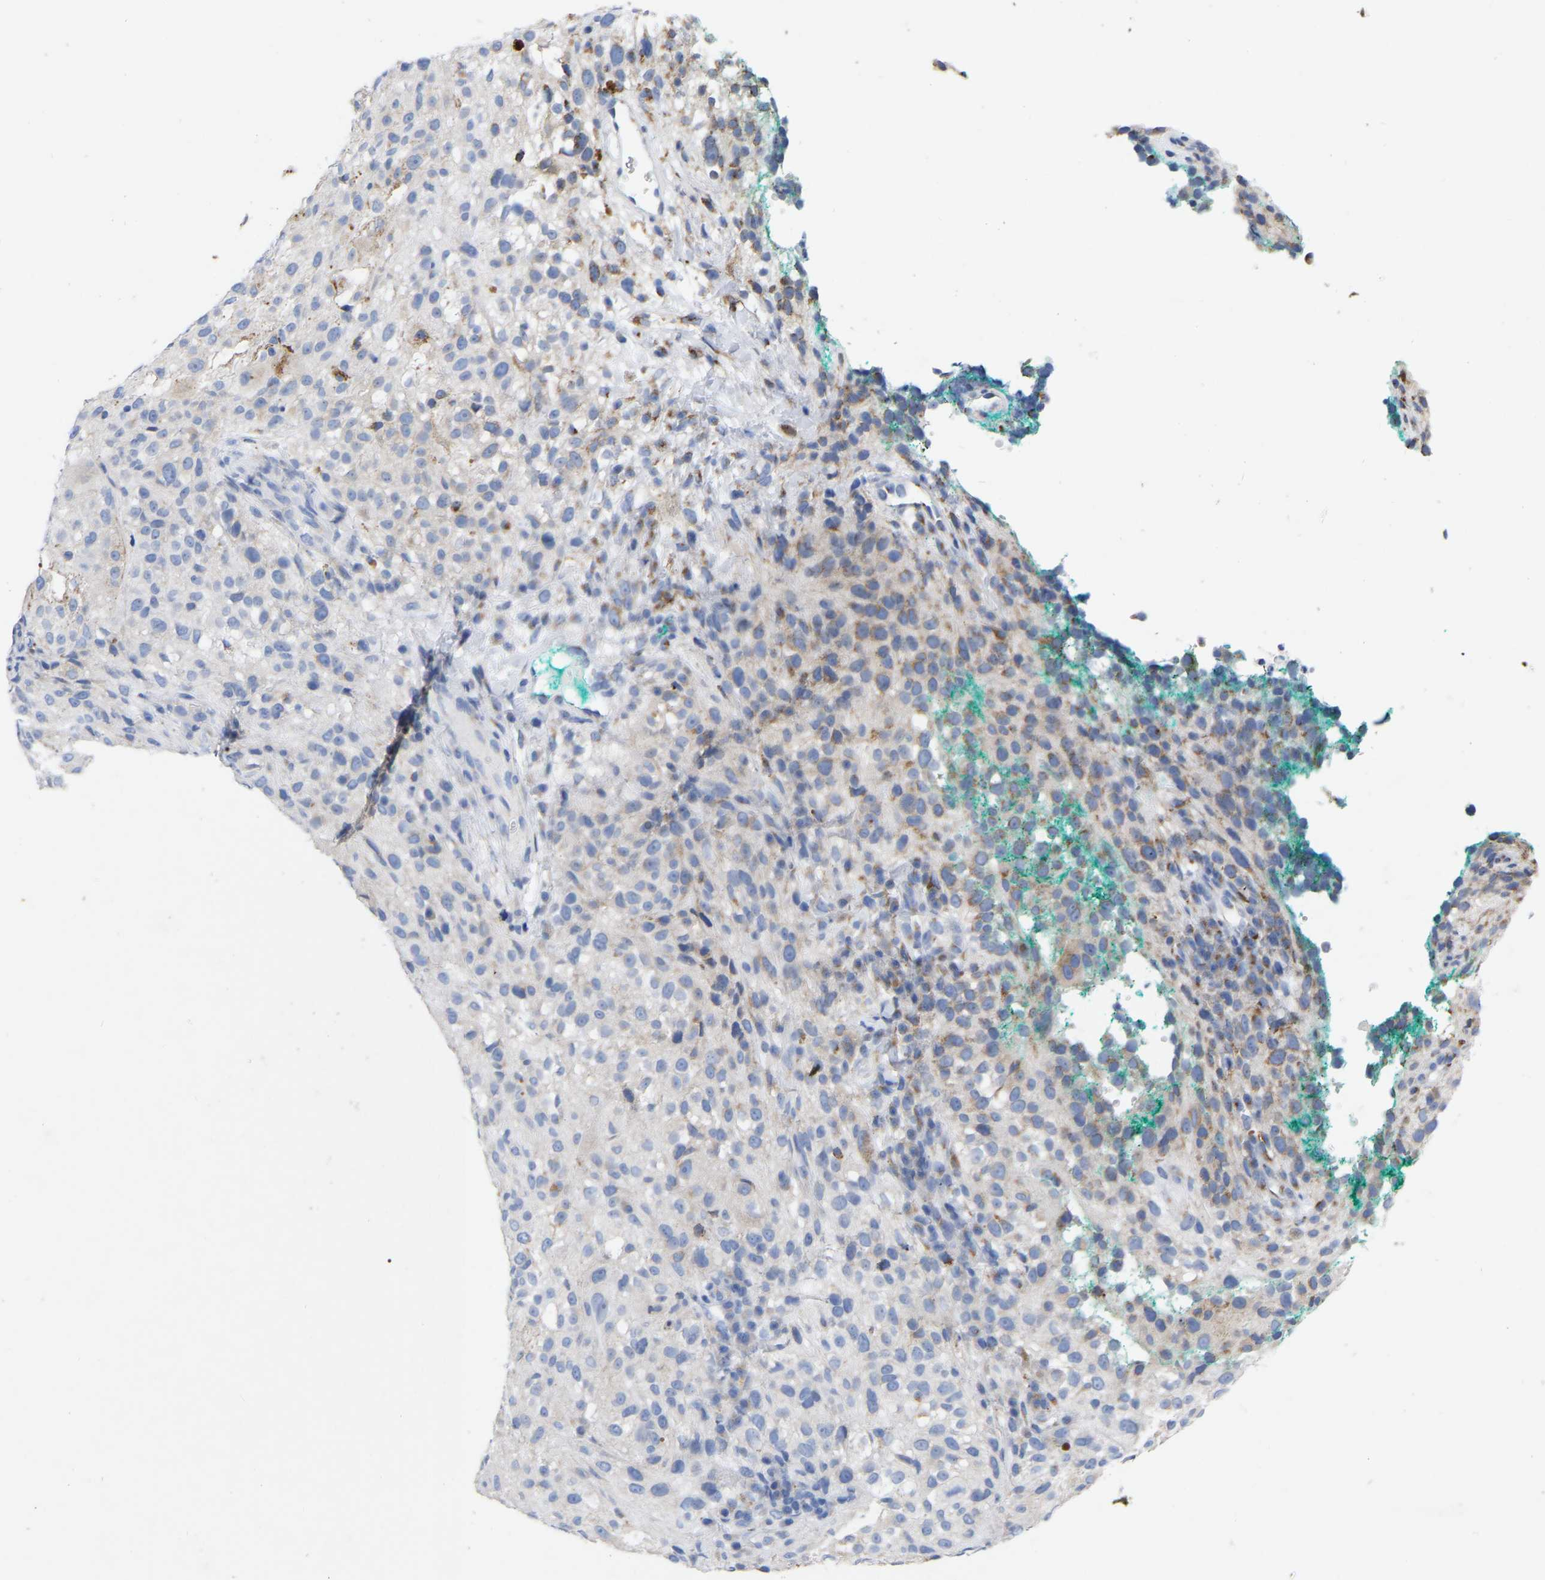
{"staining": {"intensity": "weak", "quantity": "<25%", "location": "cytoplasmic/membranous"}, "tissue": "melanoma", "cell_type": "Tumor cells", "image_type": "cancer", "snomed": [{"axis": "morphology", "description": "Necrosis, NOS"}, {"axis": "morphology", "description": "Malignant melanoma, NOS"}, {"axis": "topography", "description": "Skin"}], "caption": "Melanoma was stained to show a protein in brown. There is no significant positivity in tumor cells.", "gene": "STRIP2", "patient": {"sex": "female", "age": 87}}